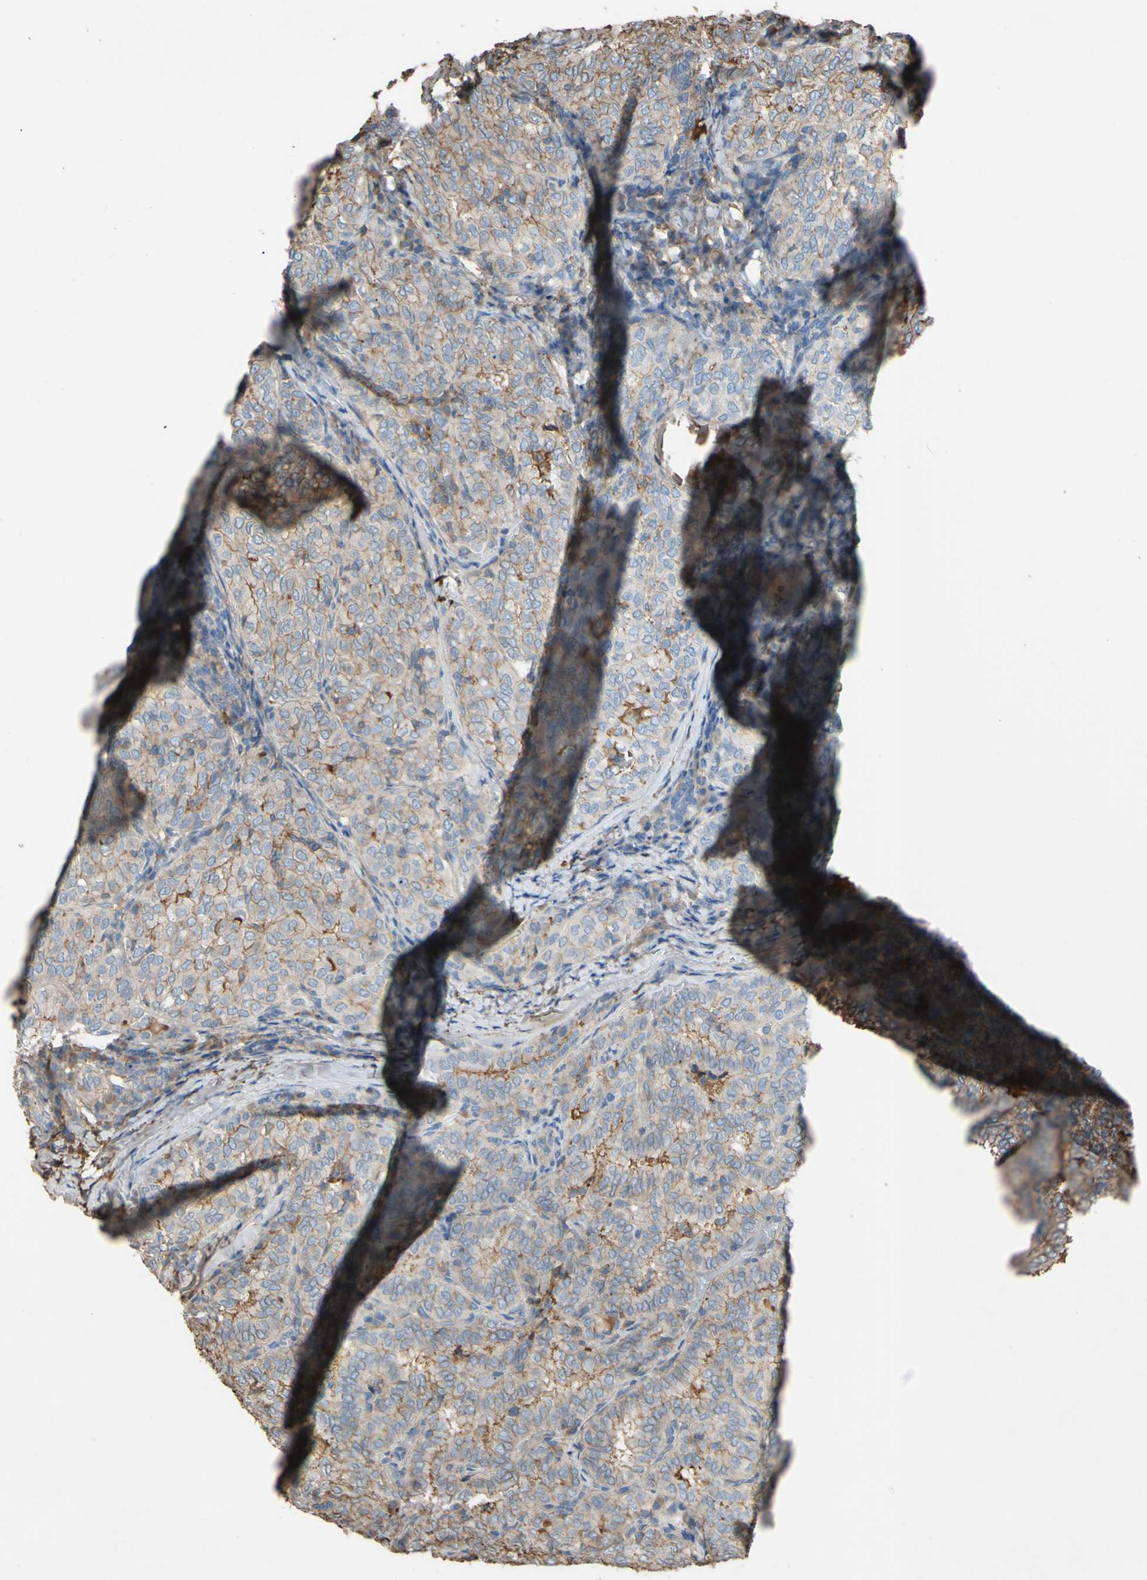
{"staining": {"intensity": "weak", "quantity": ">75%", "location": "cytoplasmic/membranous"}, "tissue": "thyroid cancer", "cell_type": "Tumor cells", "image_type": "cancer", "snomed": [{"axis": "morphology", "description": "Normal tissue, NOS"}, {"axis": "morphology", "description": "Papillary adenocarcinoma, NOS"}, {"axis": "topography", "description": "Thyroid gland"}], "caption": "IHC photomicrograph of neoplastic tissue: human thyroid cancer stained using immunohistochemistry (IHC) demonstrates low levels of weak protein expression localized specifically in the cytoplasmic/membranous of tumor cells, appearing as a cytoplasmic/membranous brown color.", "gene": "PTGDS", "patient": {"sex": "female", "age": 30}}